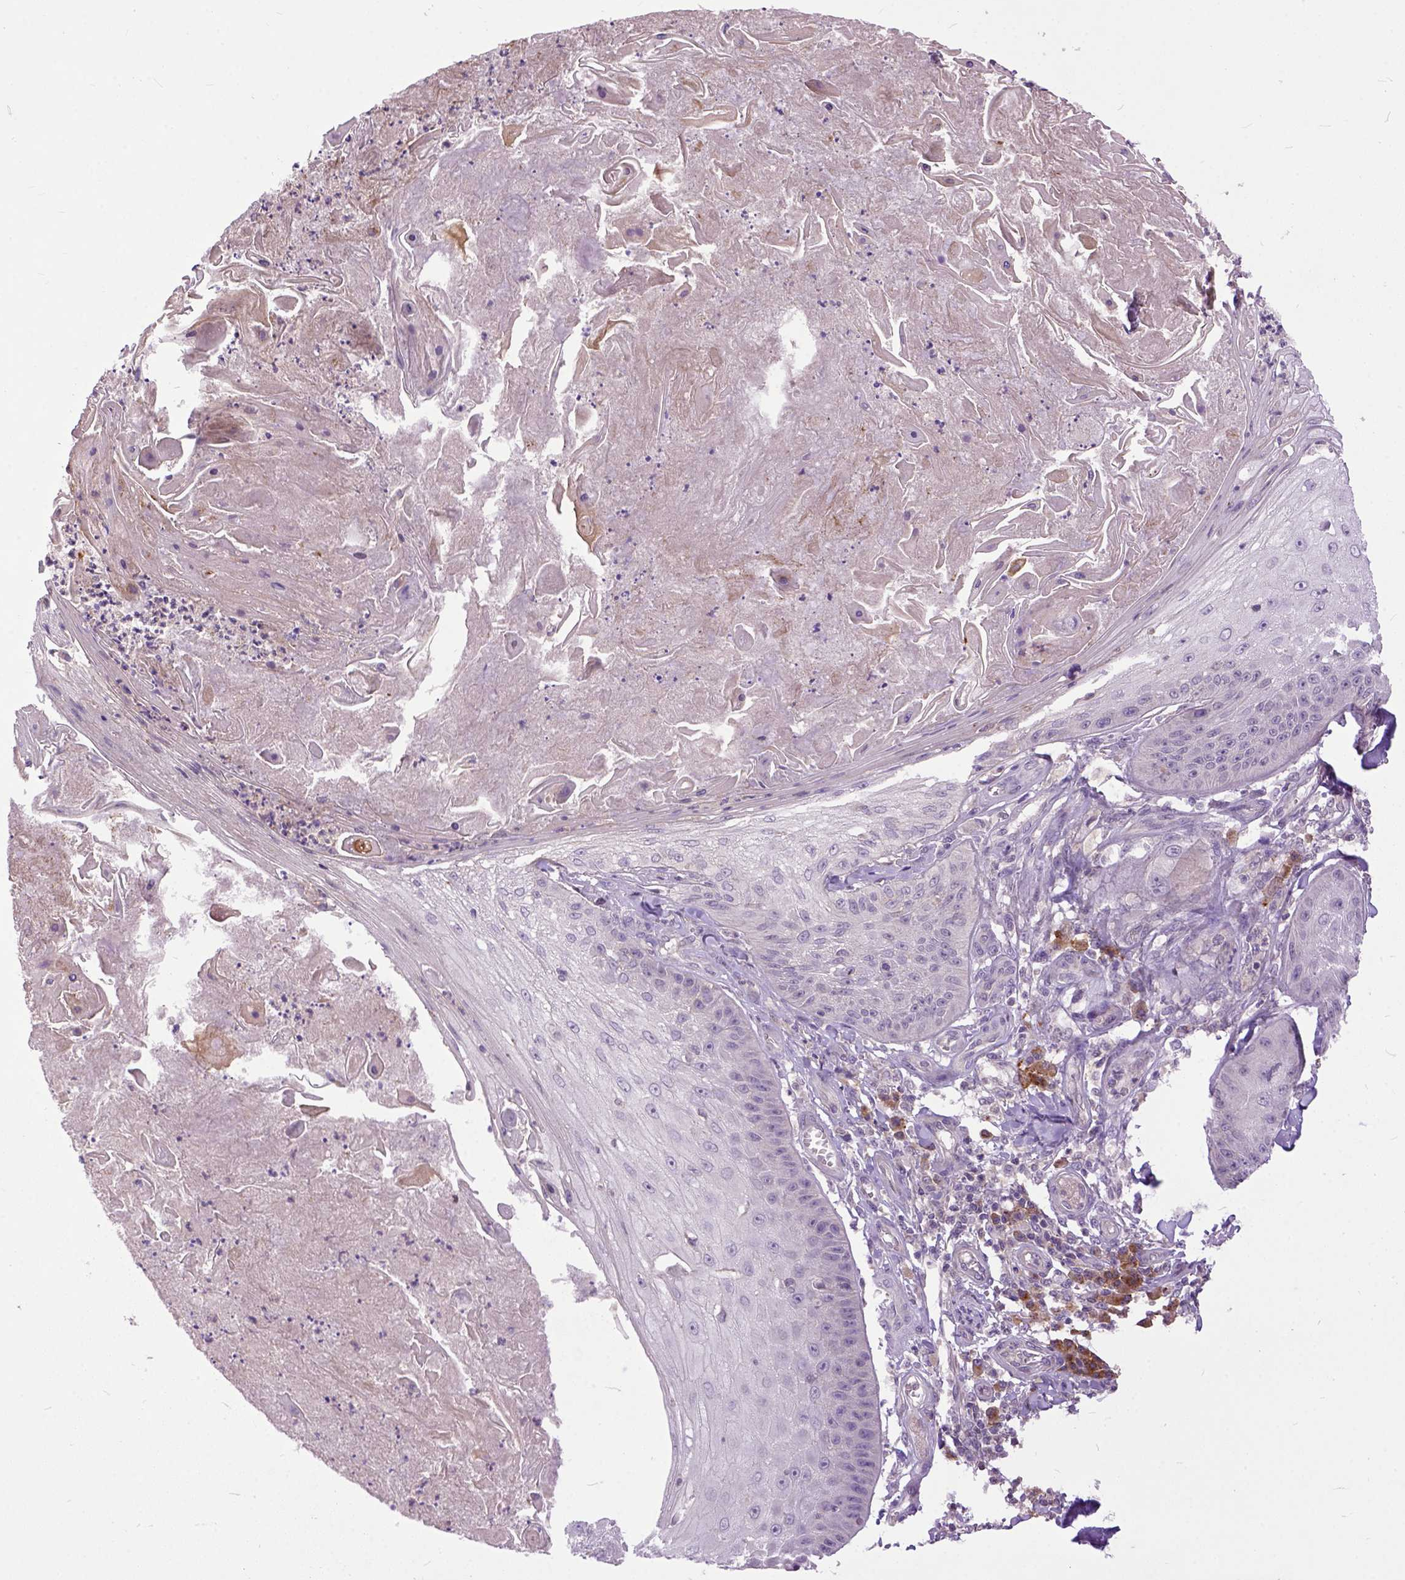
{"staining": {"intensity": "negative", "quantity": "none", "location": "none"}, "tissue": "skin cancer", "cell_type": "Tumor cells", "image_type": "cancer", "snomed": [{"axis": "morphology", "description": "Squamous cell carcinoma, NOS"}, {"axis": "topography", "description": "Skin"}], "caption": "A photomicrograph of squamous cell carcinoma (skin) stained for a protein reveals no brown staining in tumor cells.", "gene": "CPNE1", "patient": {"sex": "male", "age": 70}}